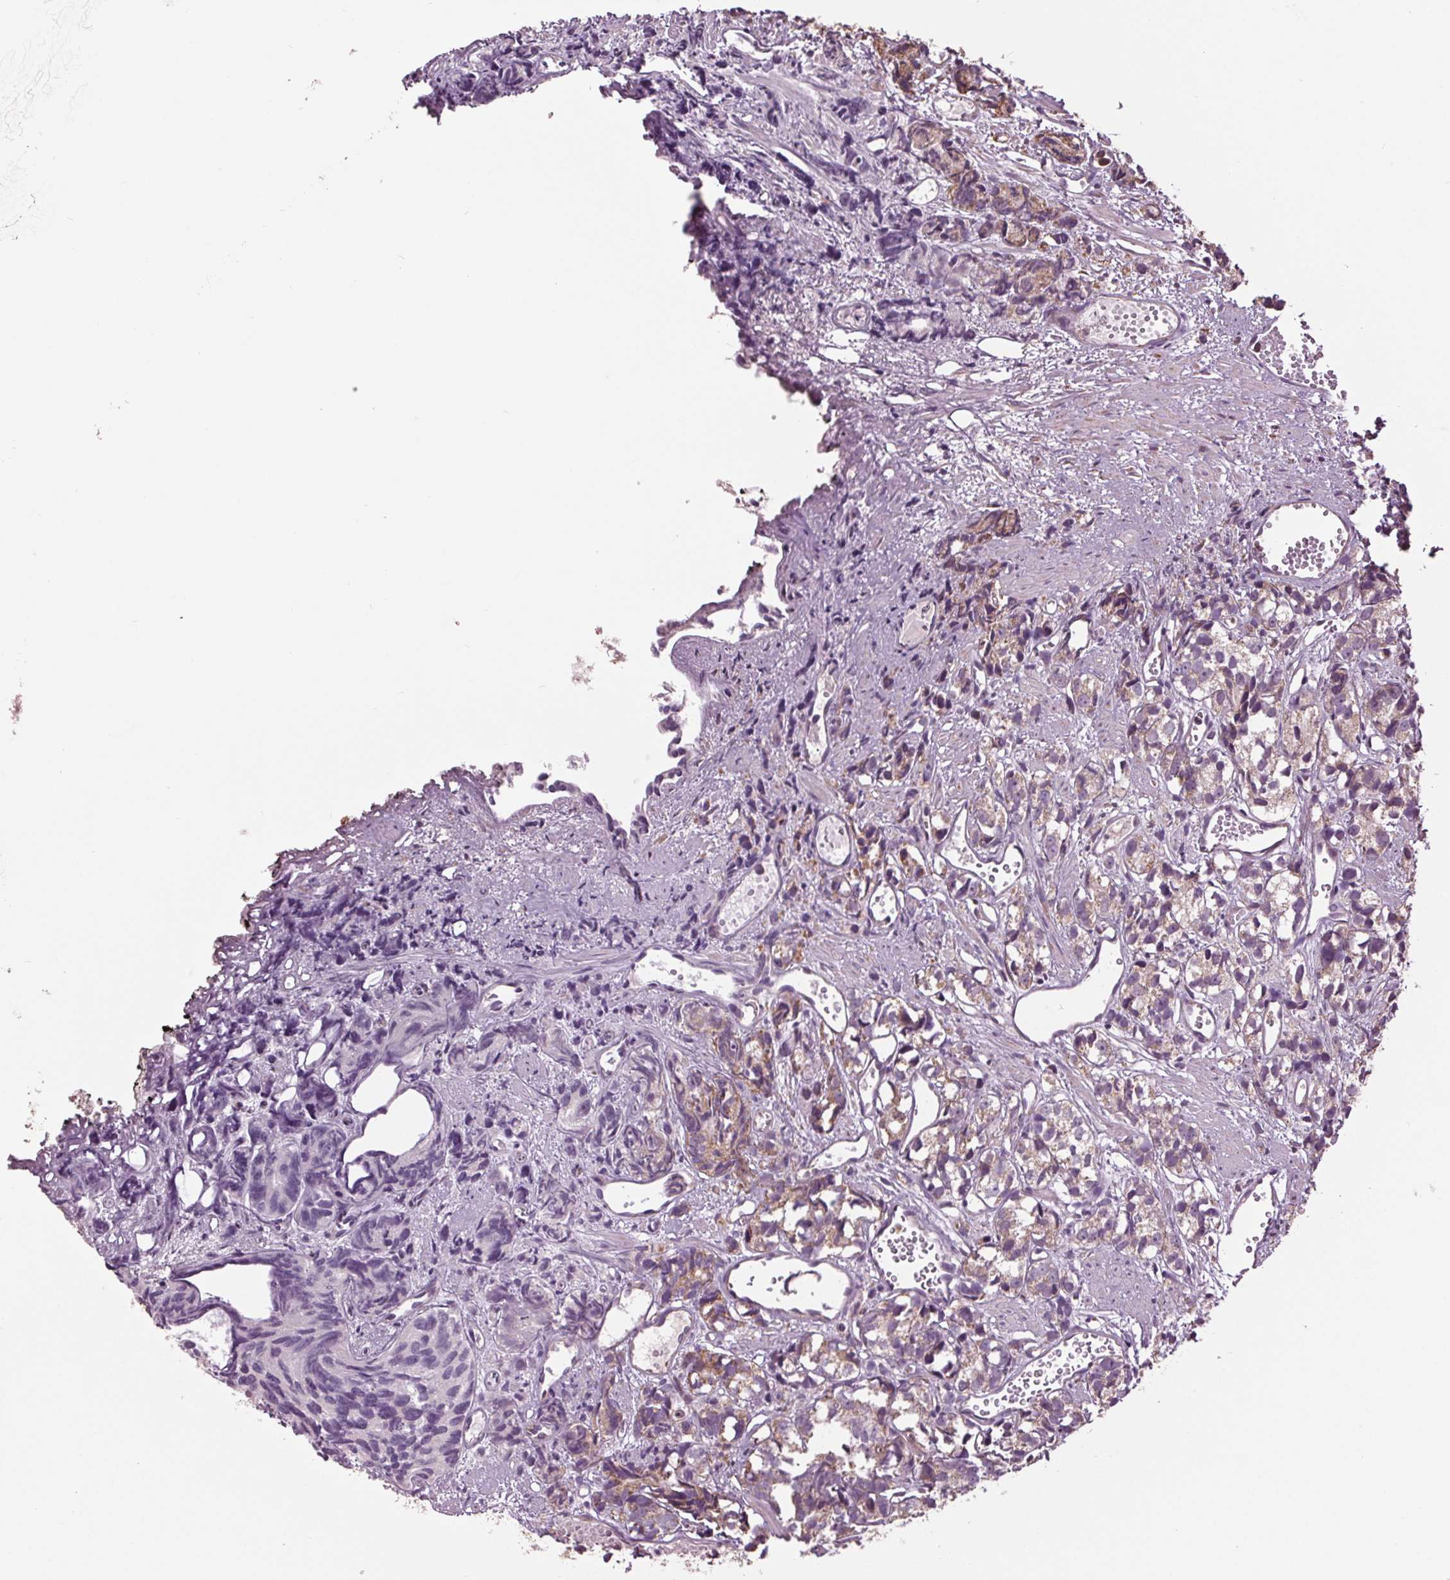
{"staining": {"intensity": "weak", "quantity": "<25%", "location": "cytoplasmic/membranous"}, "tissue": "prostate cancer", "cell_type": "Tumor cells", "image_type": "cancer", "snomed": [{"axis": "morphology", "description": "Adenocarcinoma, High grade"}, {"axis": "topography", "description": "Prostate"}], "caption": "A micrograph of prostate cancer stained for a protein reveals no brown staining in tumor cells. The staining is performed using DAB brown chromogen with nuclei counter-stained in using hematoxylin.", "gene": "RNPEP", "patient": {"sex": "male", "age": 77}}